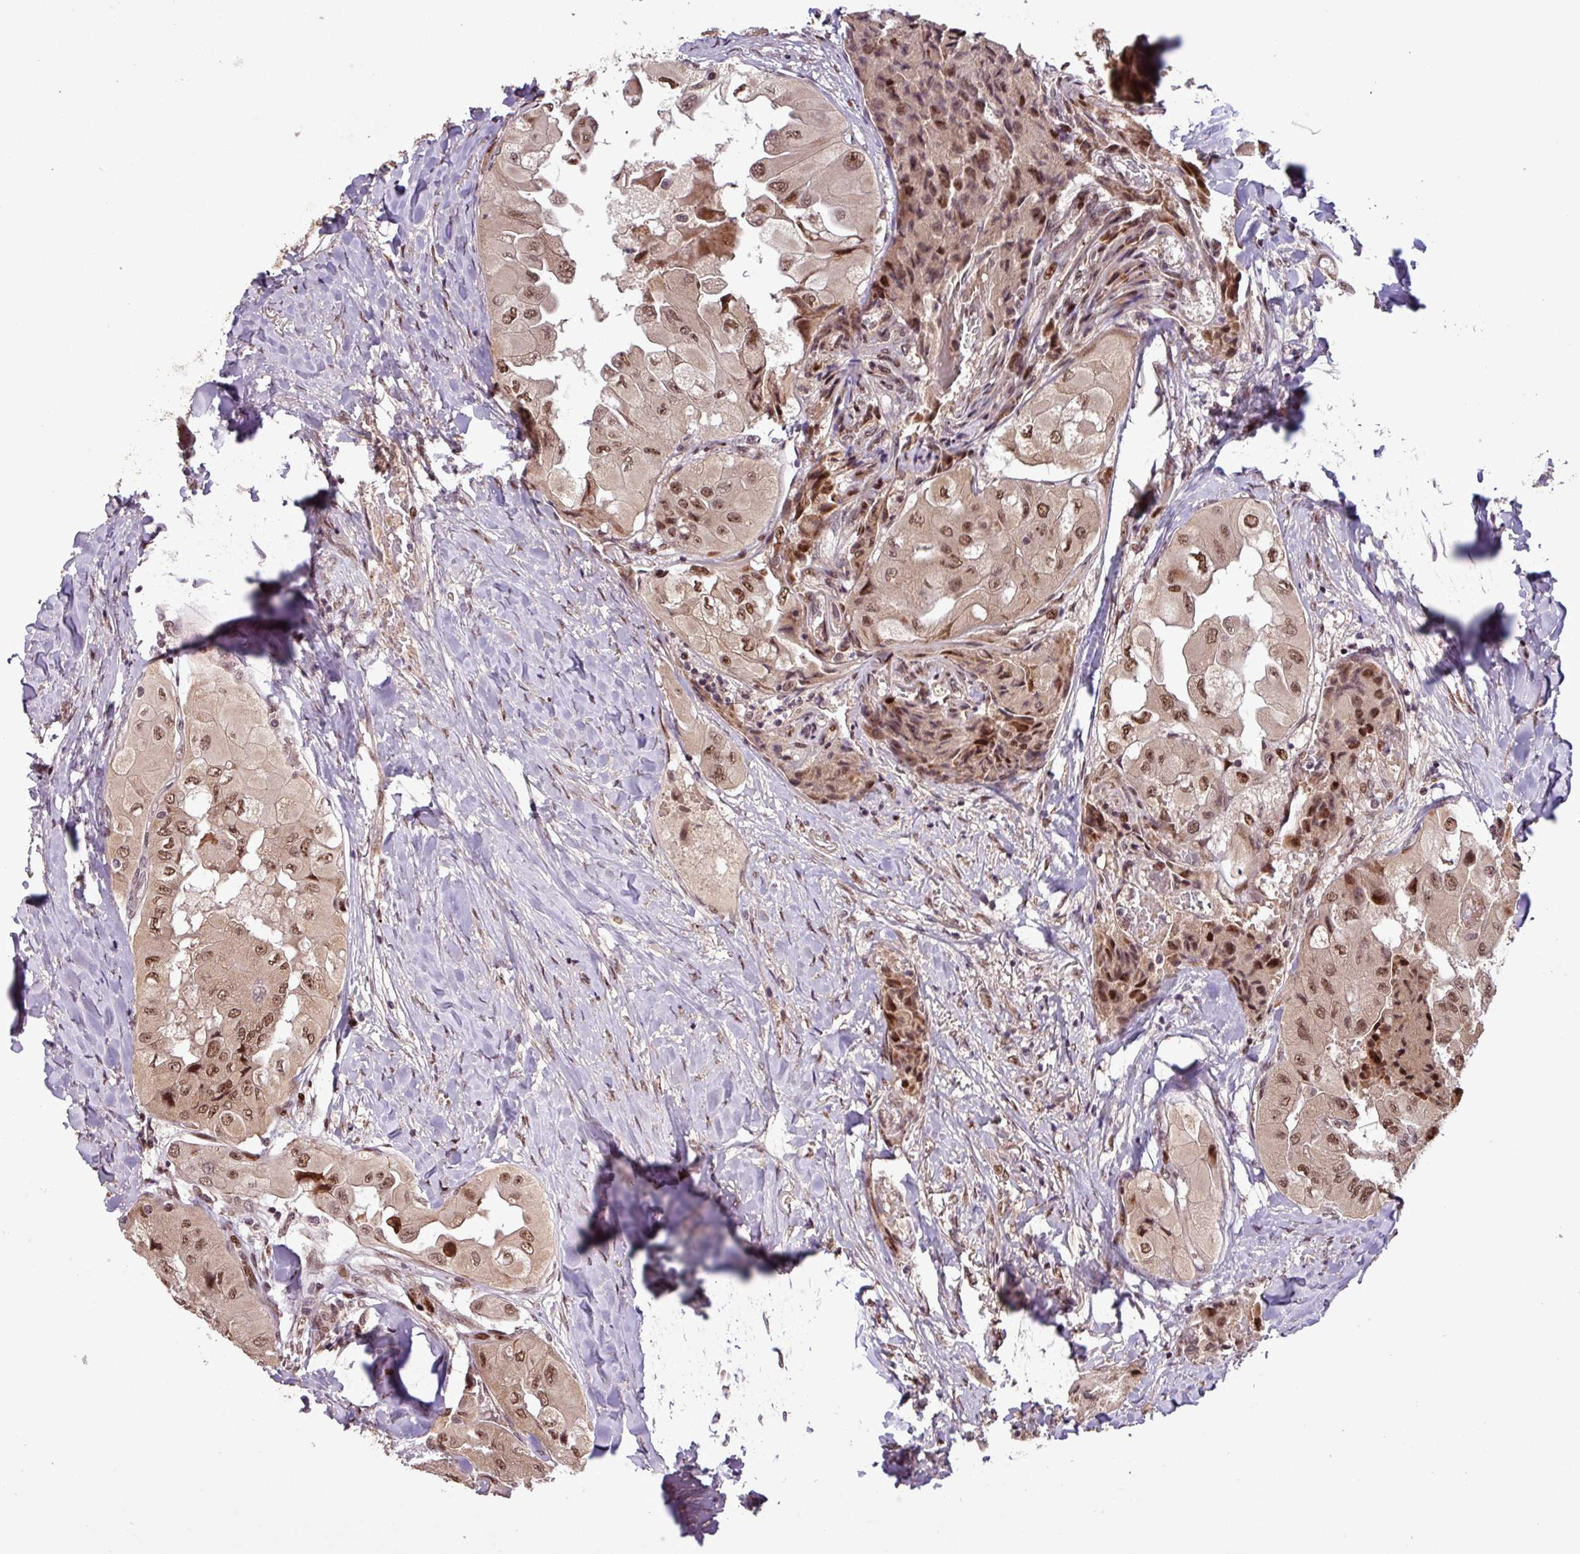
{"staining": {"intensity": "moderate", "quantity": ">75%", "location": "nuclear"}, "tissue": "thyroid cancer", "cell_type": "Tumor cells", "image_type": "cancer", "snomed": [{"axis": "morphology", "description": "Normal tissue, NOS"}, {"axis": "morphology", "description": "Papillary adenocarcinoma, NOS"}, {"axis": "topography", "description": "Thyroid gland"}], "caption": "About >75% of tumor cells in human thyroid cancer (papillary adenocarcinoma) demonstrate moderate nuclear protein expression as visualized by brown immunohistochemical staining.", "gene": "SLC22A24", "patient": {"sex": "female", "age": 59}}